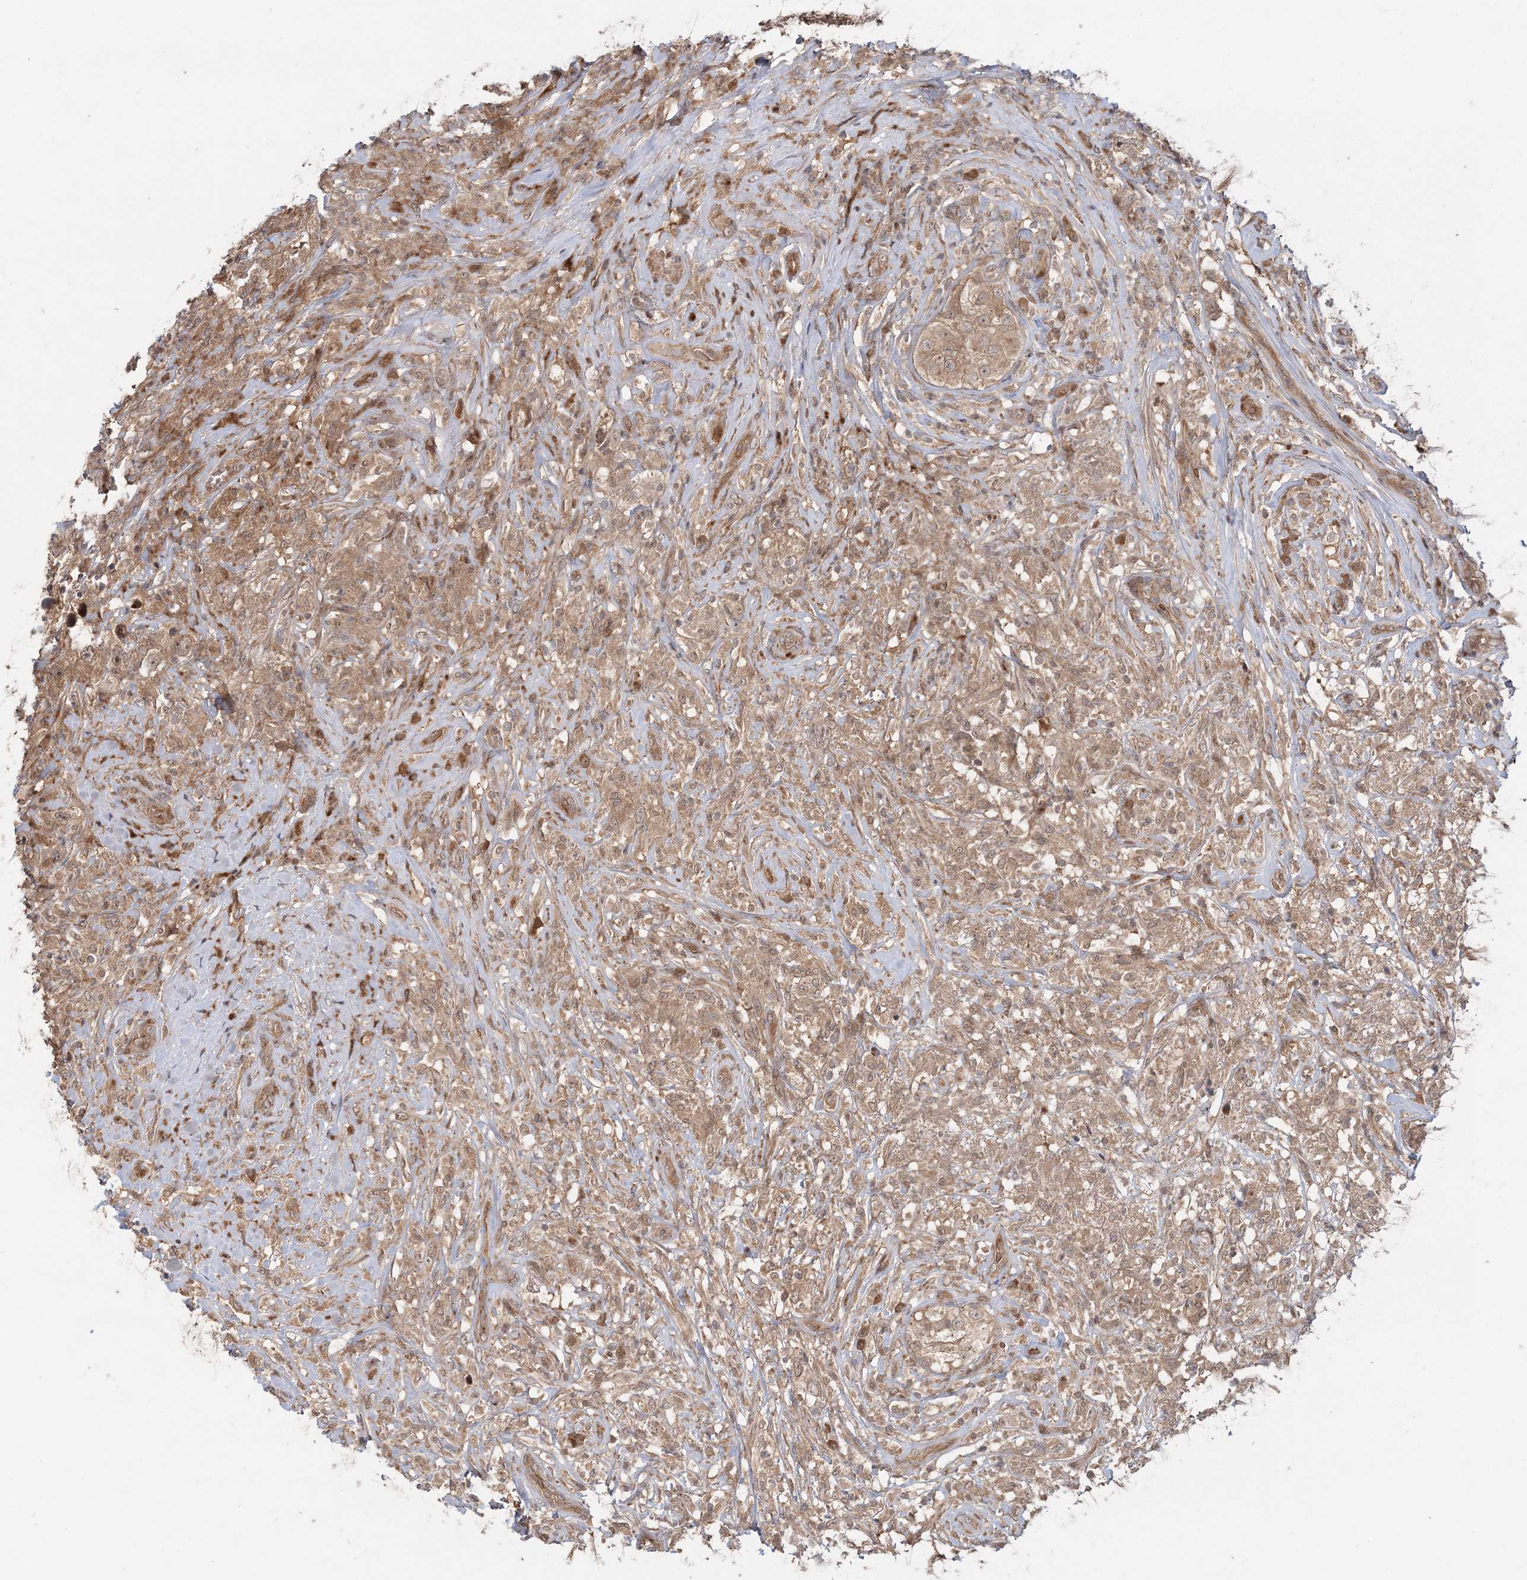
{"staining": {"intensity": "weak", "quantity": ">75%", "location": "cytoplasmic/membranous,nuclear"}, "tissue": "testis cancer", "cell_type": "Tumor cells", "image_type": "cancer", "snomed": [{"axis": "morphology", "description": "Seminoma, NOS"}, {"axis": "topography", "description": "Testis"}], "caption": "Testis cancer stained for a protein (brown) demonstrates weak cytoplasmic/membranous and nuclear positive expression in about >75% of tumor cells.", "gene": "UBTD2", "patient": {"sex": "male", "age": 49}}